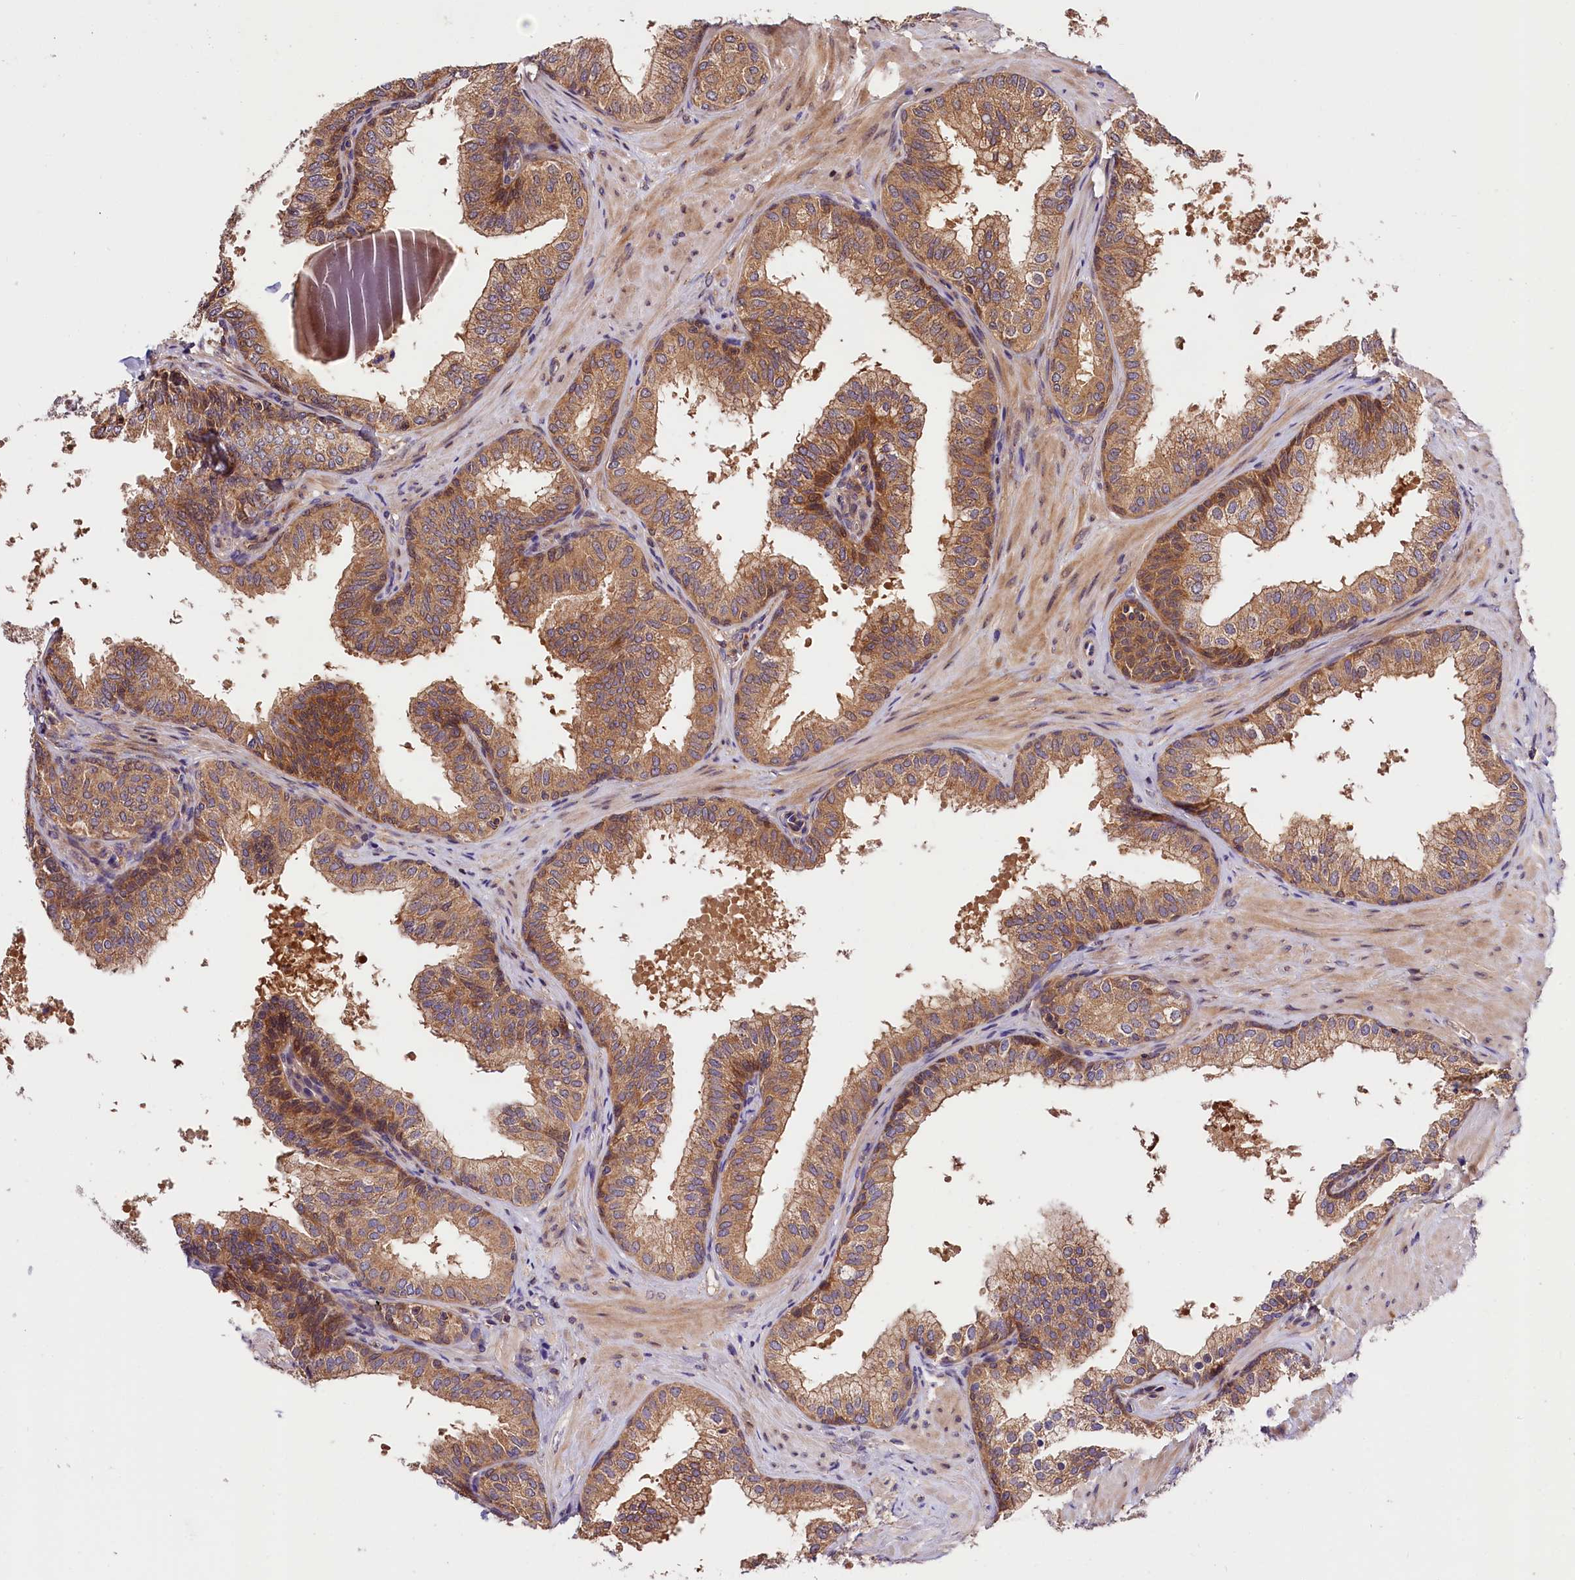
{"staining": {"intensity": "moderate", "quantity": ">75%", "location": "cytoplasmic/membranous"}, "tissue": "prostate", "cell_type": "Glandular cells", "image_type": "normal", "snomed": [{"axis": "morphology", "description": "Normal tissue, NOS"}, {"axis": "topography", "description": "Prostate"}], "caption": "Moderate cytoplasmic/membranous protein expression is identified in approximately >75% of glandular cells in prostate. The staining was performed using DAB (3,3'-diaminobenzidine) to visualize the protein expression in brown, while the nuclei were stained in blue with hematoxylin (Magnification: 20x).", "gene": "KPTN", "patient": {"sex": "male", "age": 60}}